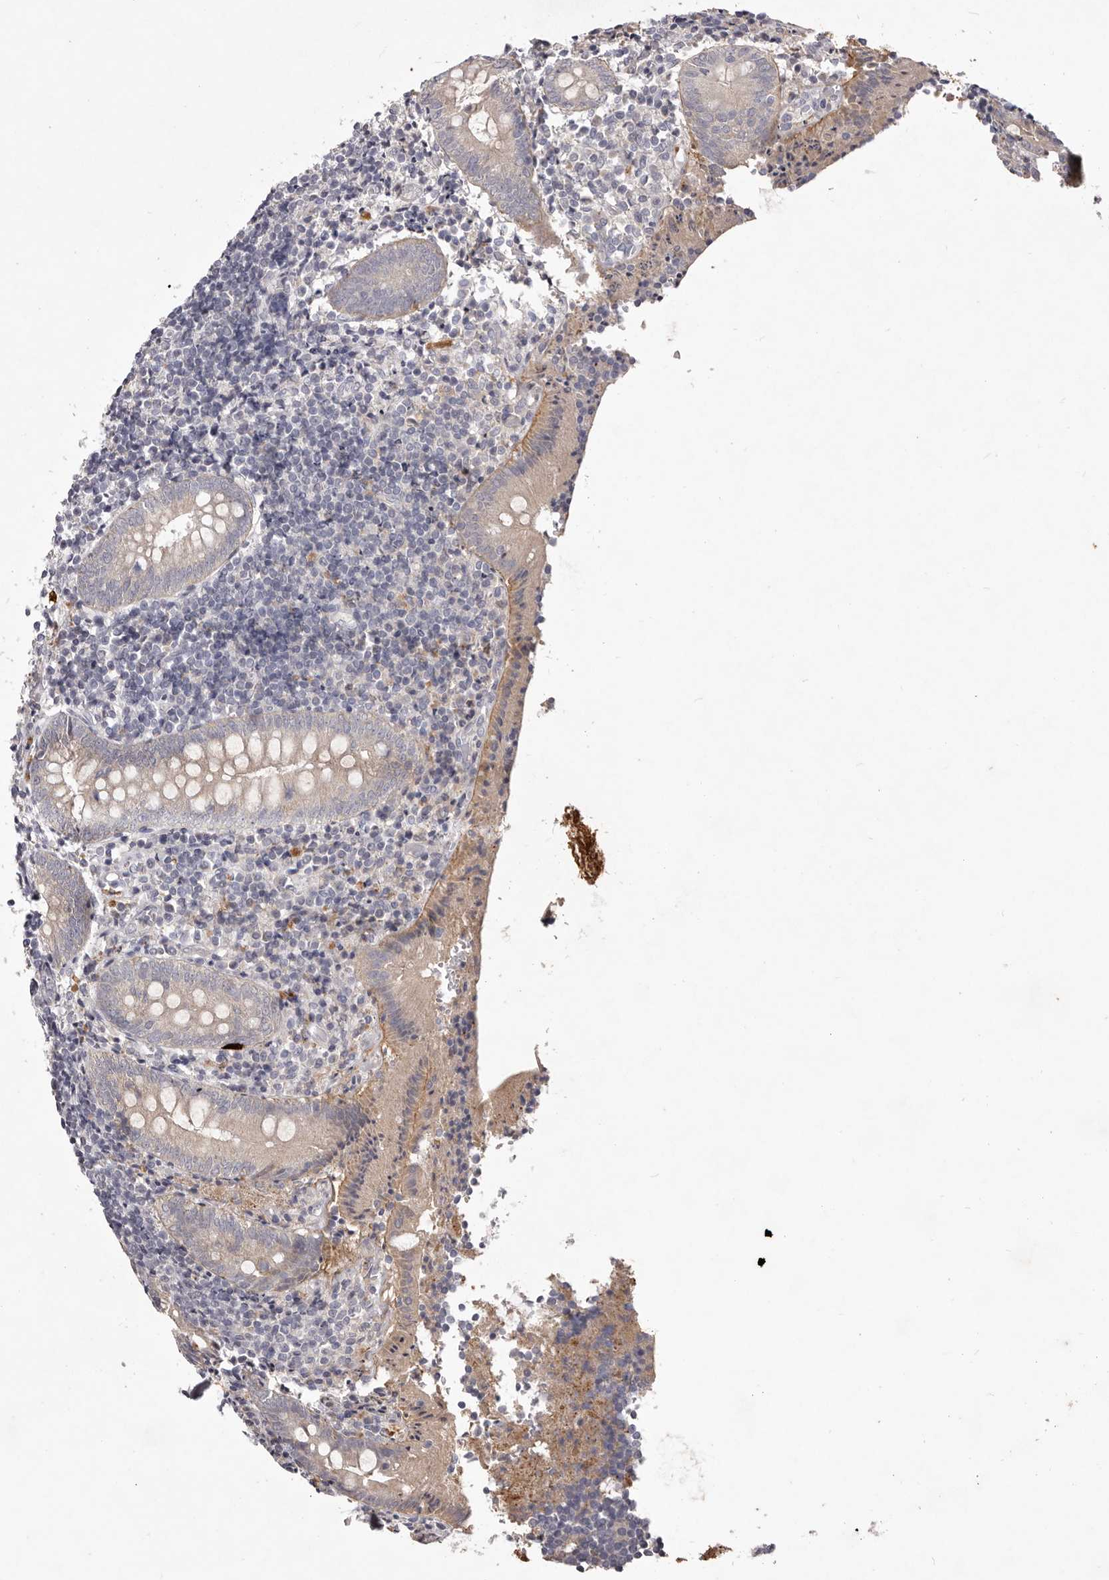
{"staining": {"intensity": "moderate", "quantity": "<25%", "location": "cytoplasmic/membranous"}, "tissue": "appendix", "cell_type": "Glandular cells", "image_type": "normal", "snomed": [{"axis": "morphology", "description": "Normal tissue, NOS"}, {"axis": "topography", "description": "Appendix"}], "caption": "Moderate cytoplasmic/membranous expression for a protein is identified in approximately <25% of glandular cells of normal appendix using immunohistochemistry.", "gene": "GARNL3", "patient": {"sex": "female", "age": 17}}